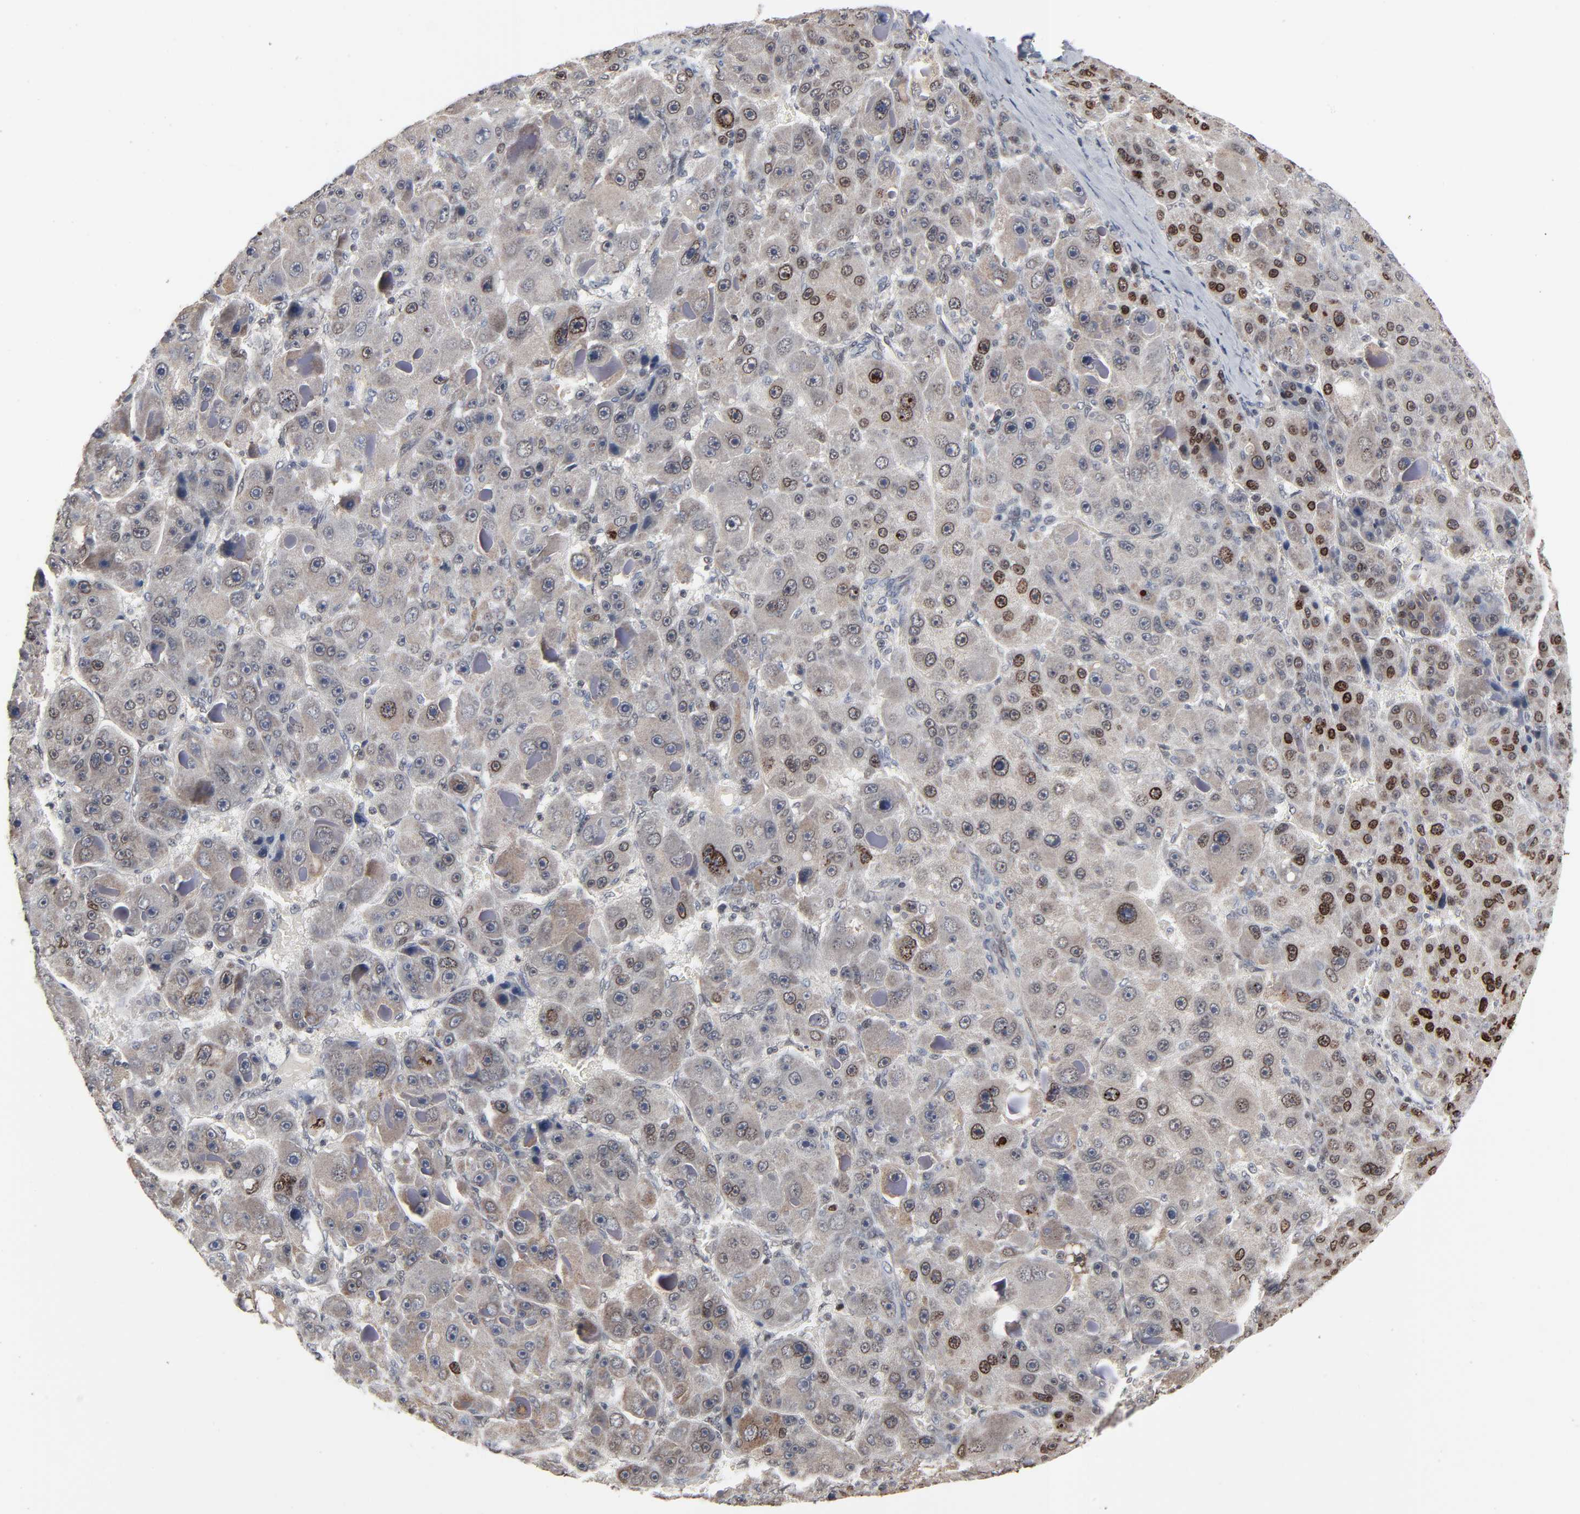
{"staining": {"intensity": "moderate", "quantity": "<25%", "location": "cytoplasmic/membranous,nuclear"}, "tissue": "liver cancer", "cell_type": "Tumor cells", "image_type": "cancer", "snomed": [{"axis": "morphology", "description": "Carcinoma, Hepatocellular, NOS"}, {"axis": "topography", "description": "Liver"}], "caption": "Liver hepatocellular carcinoma stained with a brown dye reveals moderate cytoplasmic/membranous and nuclear positive staining in about <25% of tumor cells.", "gene": "ZNF419", "patient": {"sex": "male", "age": 76}}